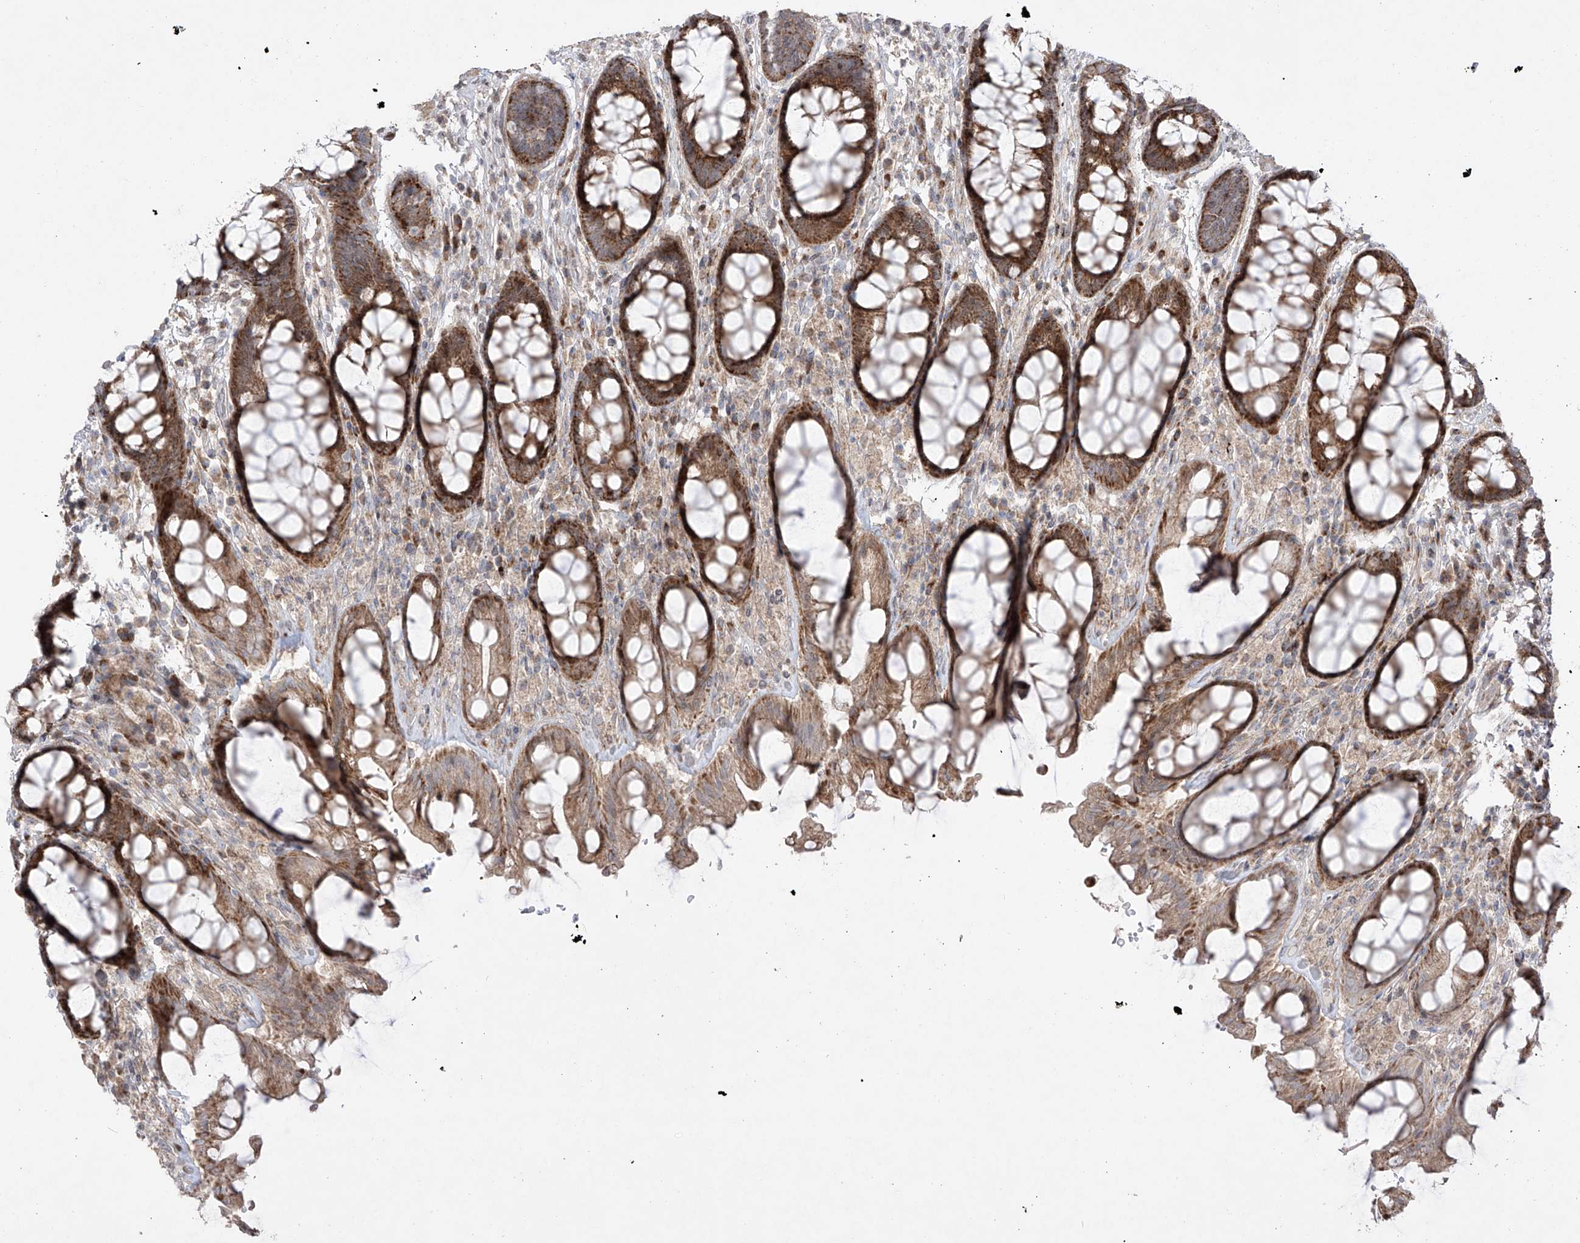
{"staining": {"intensity": "strong", "quantity": ">75%", "location": "cytoplasmic/membranous"}, "tissue": "rectum", "cell_type": "Glandular cells", "image_type": "normal", "snomed": [{"axis": "morphology", "description": "Normal tissue, NOS"}, {"axis": "topography", "description": "Rectum"}], "caption": "Protein staining of normal rectum shows strong cytoplasmic/membranous staining in approximately >75% of glandular cells. Ihc stains the protein in brown and the nuclei are stained blue.", "gene": "YKT6", "patient": {"sex": "male", "age": 64}}